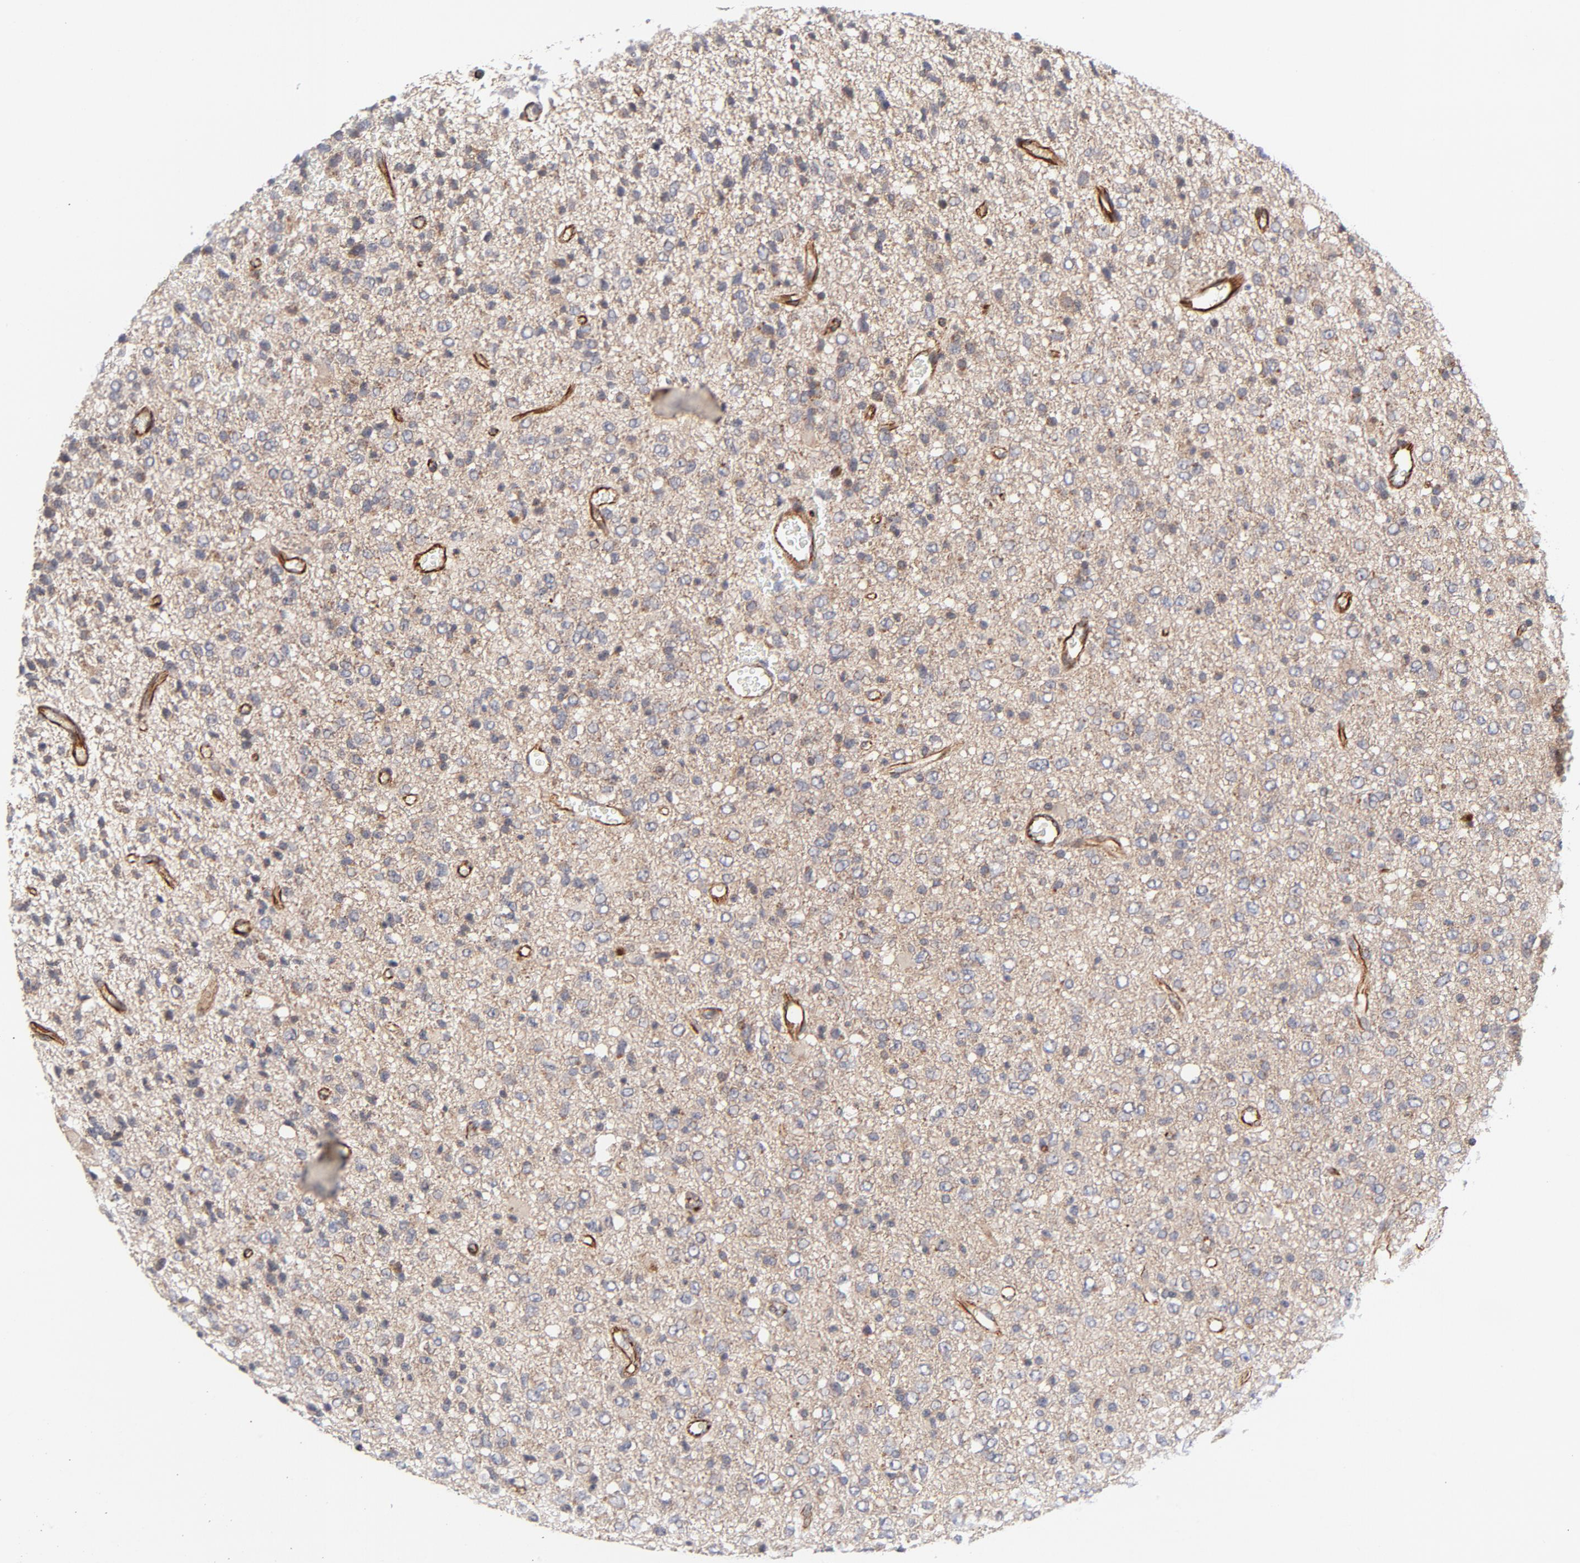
{"staining": {"intensity": "moderate", "quantity": "25%-75%", "location": "cytoplasmic/membranous"}, "tissue": "glioma", "cell_type": "Tumor cells", "image_type": "cancer", "snomed": [{"axis": "morphology", "description": "Glioma, malignant, High grade"}, {"axis": "topography", "description": "pancreas cauda"}], "caption": "Glioma was stained to show a protein in brown. There is medium levels of moderate cytoplasmic/membranous expression in about 25%-75% of tumor cells.", "gene": "DNAAF2", "patient": {"sex": "male", "age": 60}}